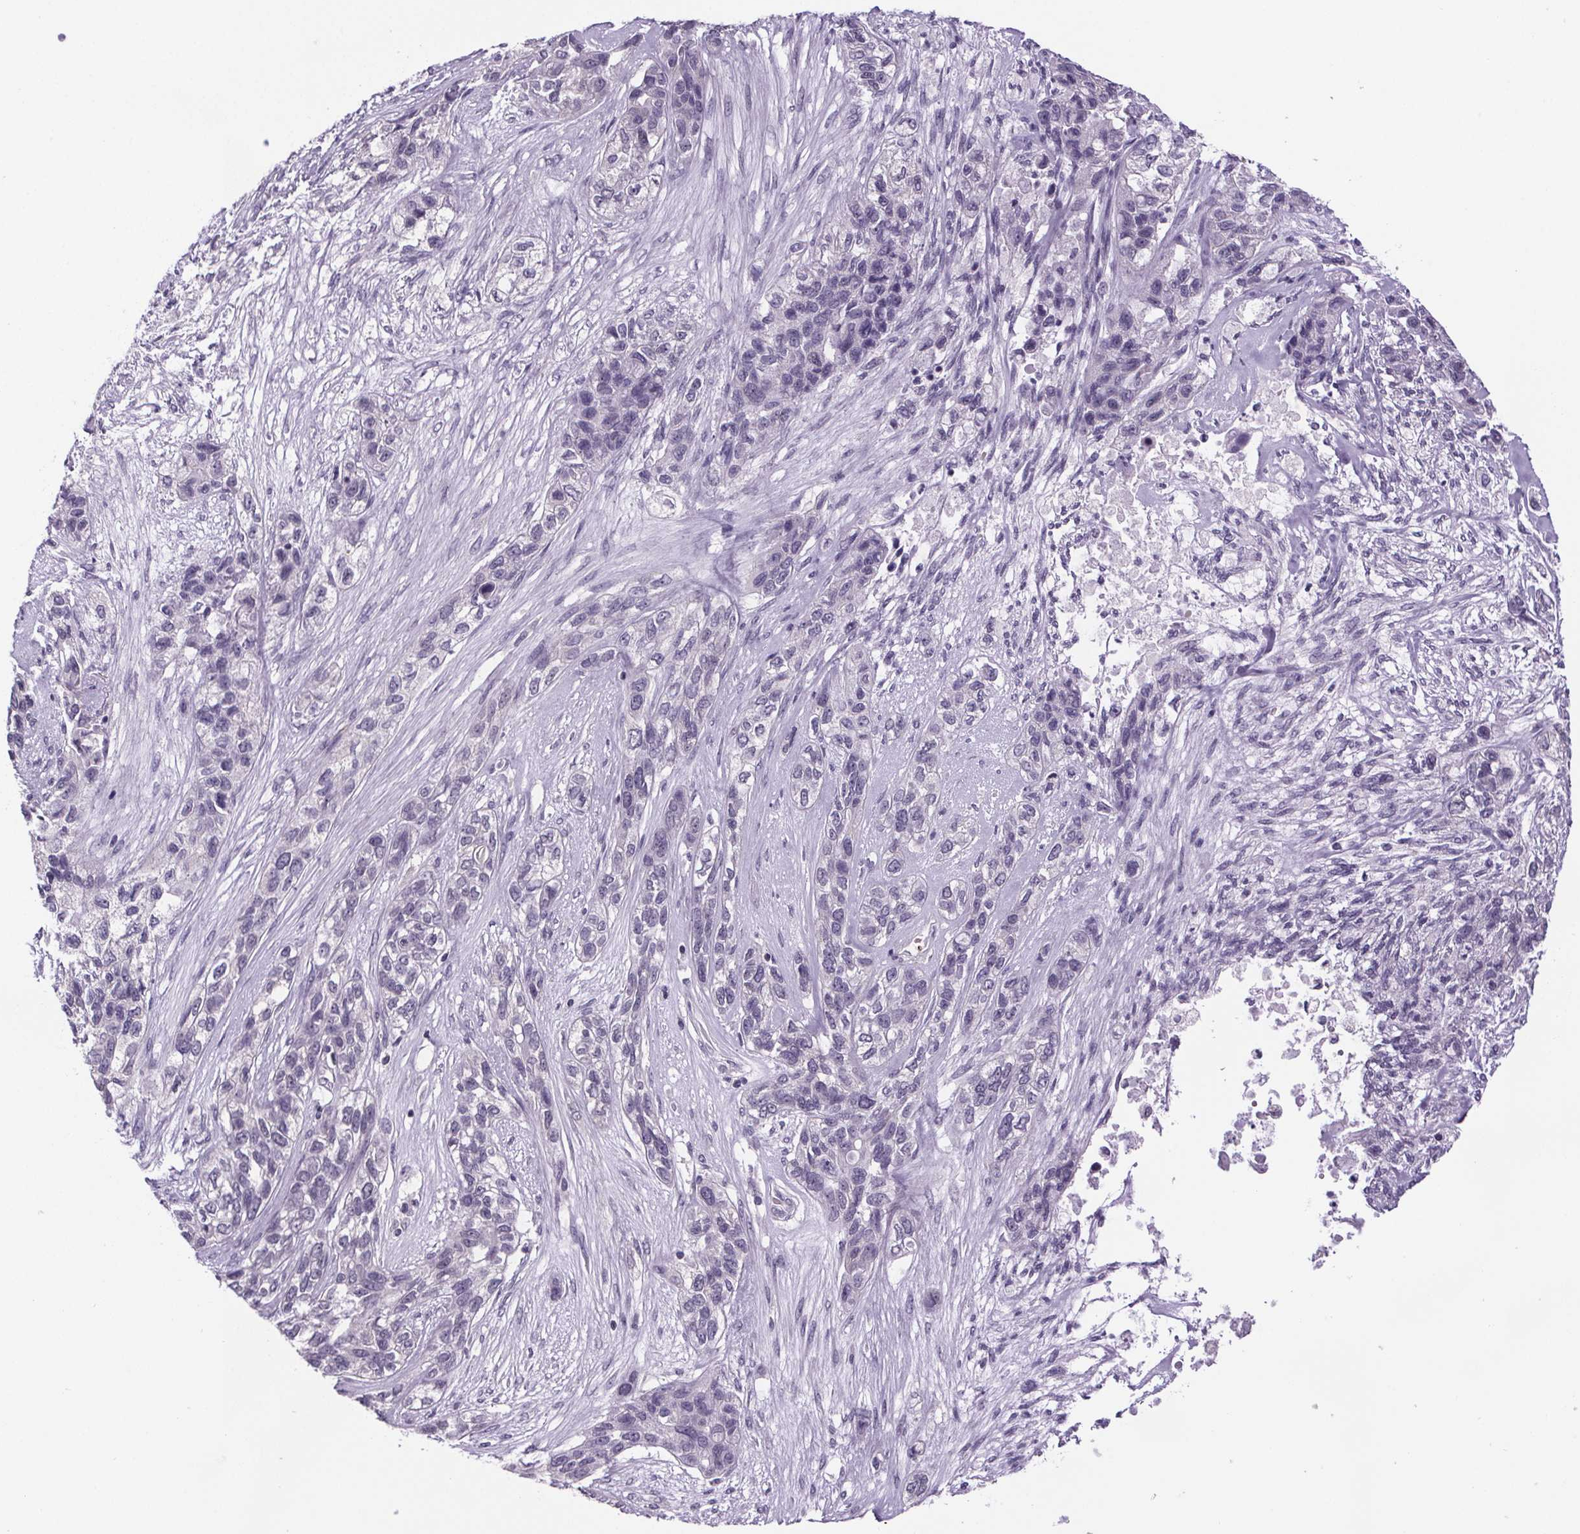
{"staining": {"intensity": "negative", "quantity": "none", "location": "none"}, "tissue": "lung cancer", "cell_type": "Tumor cells", "image_type": "cancer", "snomed": [{"axis": "morphology", "description": "Squamous cell carcinoma, NOS"}, {"axis": "topography", "description": "Lung"}], "caption": "Squamous cell carcinoma (lung) was stained to show a protein in brown. There is no significant expression in tumor cells.", "gene": "TTC12", "patient": {"sex": "female", "age": 70}}